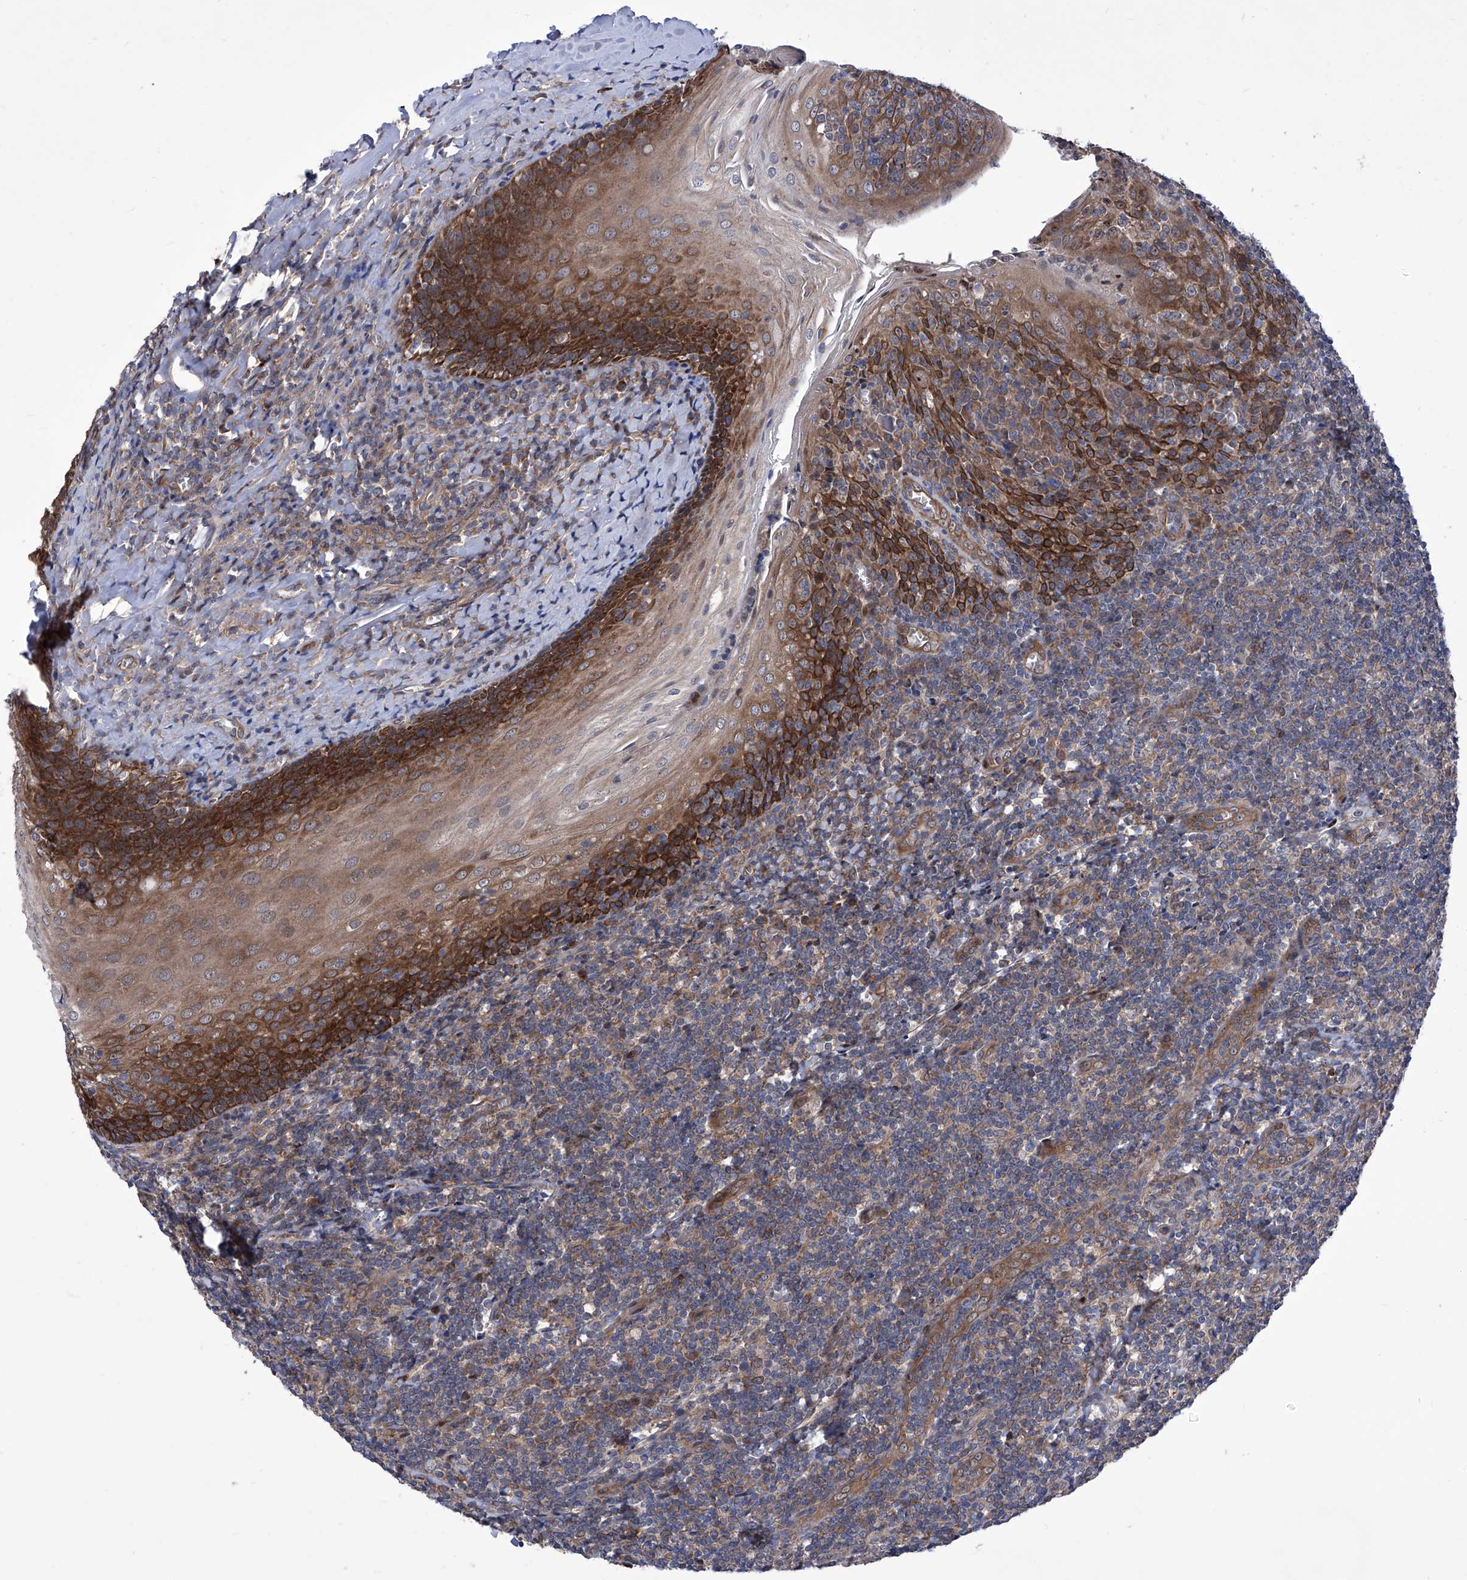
{"staining": {"intensity": "weak", "quantity": "25%-75%", "location": "cytoplasmic/membranous"}, "tissue": "tonsil", "cell_type": "Germinal center cells", "image_type": "normal", "snomed": [{"axis": "morphology", "description": "Normal tissue, NOS"}, {"axis": "topography", "description": "Tonsil"}], "caption": "Immunohistochemical staining of normal human tonsil displays low levels of weak cytoplasmic/membranous positivity in about 25%-75% of germinal center cells.", "gene": "KTI12", "patient": {"sex": "male", "age": 27}}